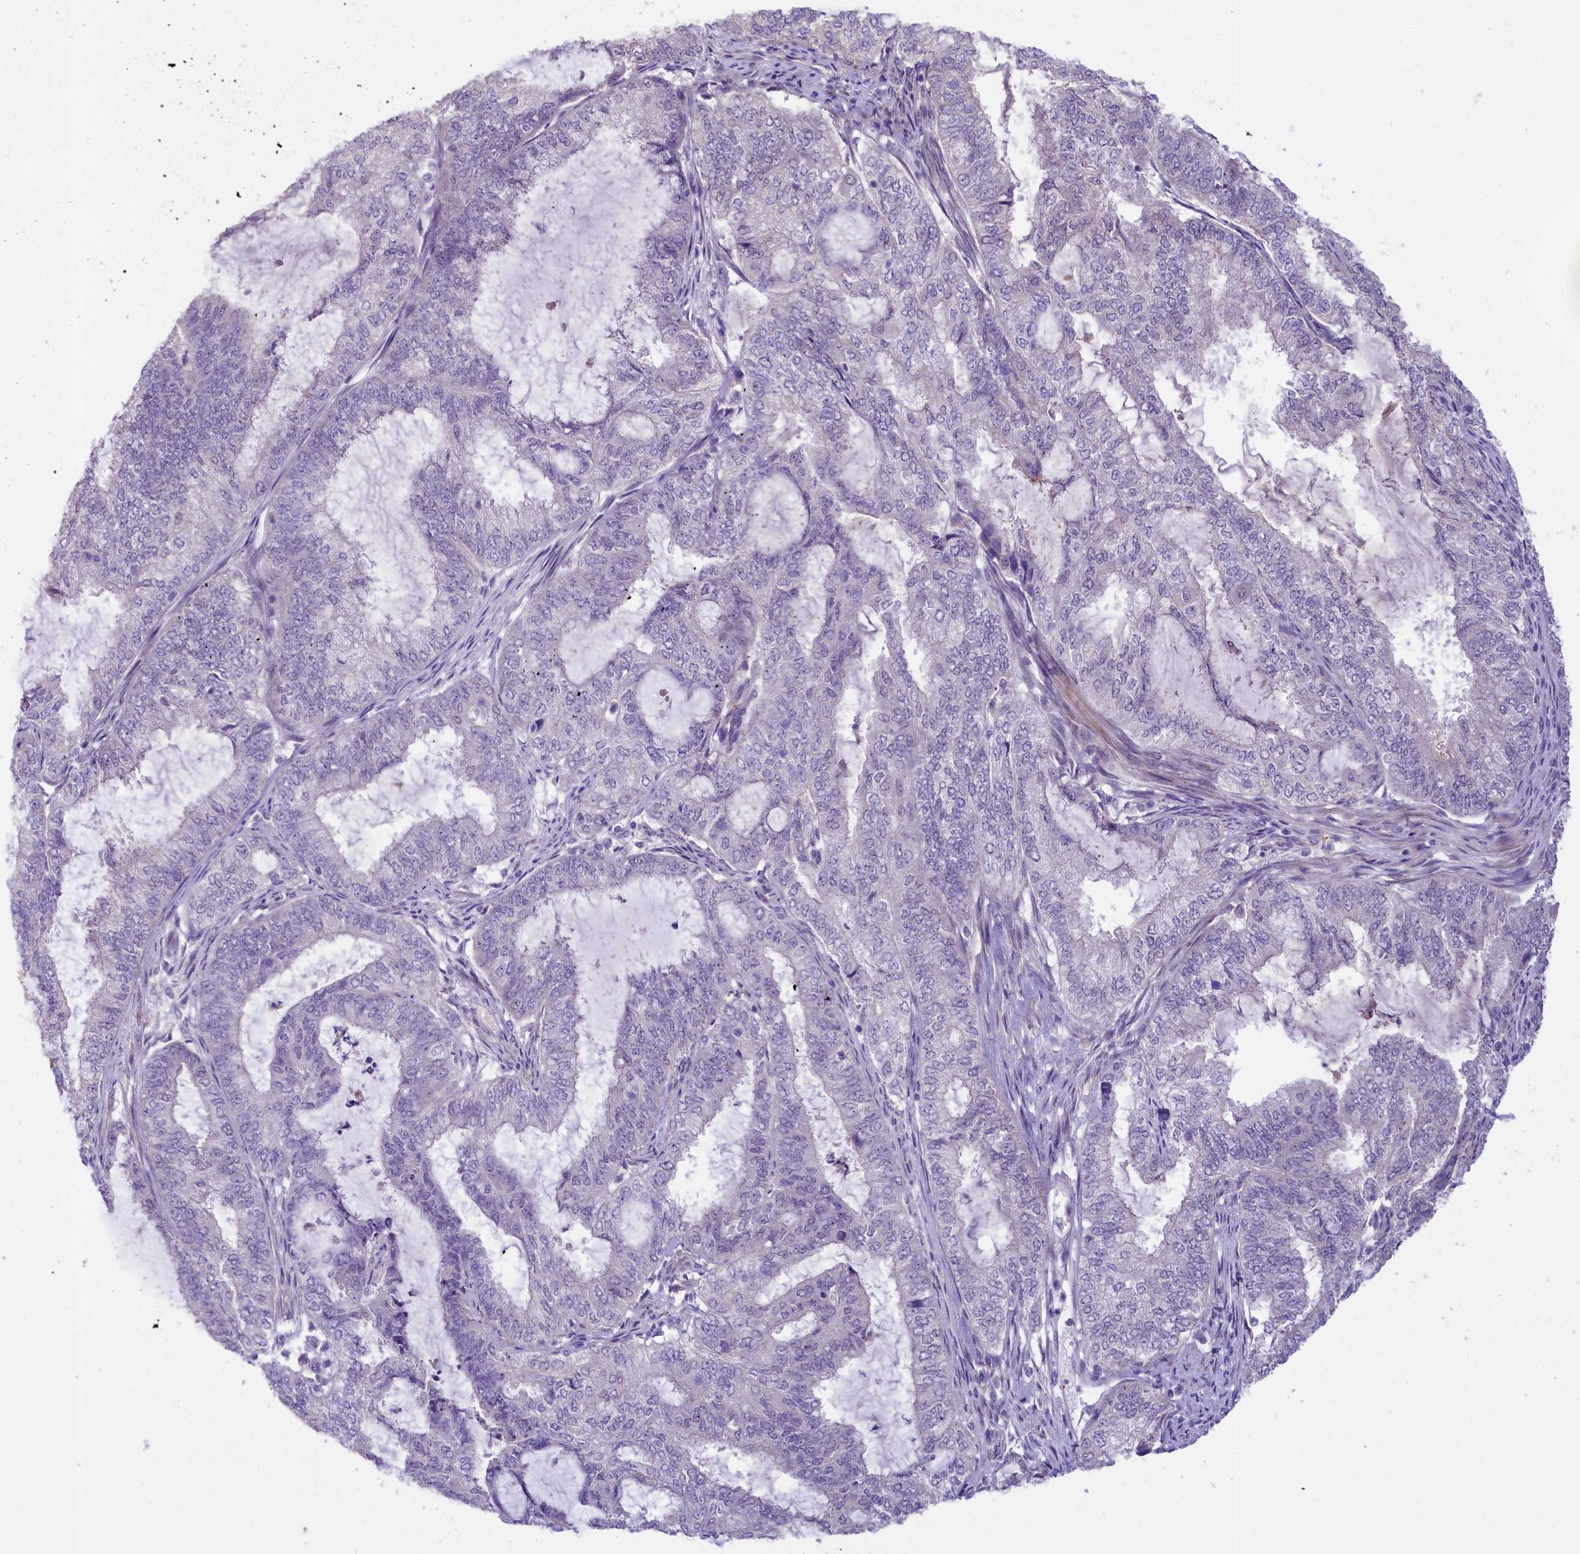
{"staining": {"intensity": "negative", "quantity": "none", "location": "none"}, "tissue": "endometrial cancer", "cell_type": "Tumor cells", "image_type": "cancer", "snomed": [{"axis": "morphology", "description": "Adenocarcinoma, NOS"}, {"axis": "topography", "description": "Endometrium"}], "caption": "High power microscopy micrograph of an IHC histopathology image of endometrial adenocarcinoma, revealing no significant expression in tumor cells.", "gene": "UBXN6", "patient": {"sex": "female", "age": 51}}